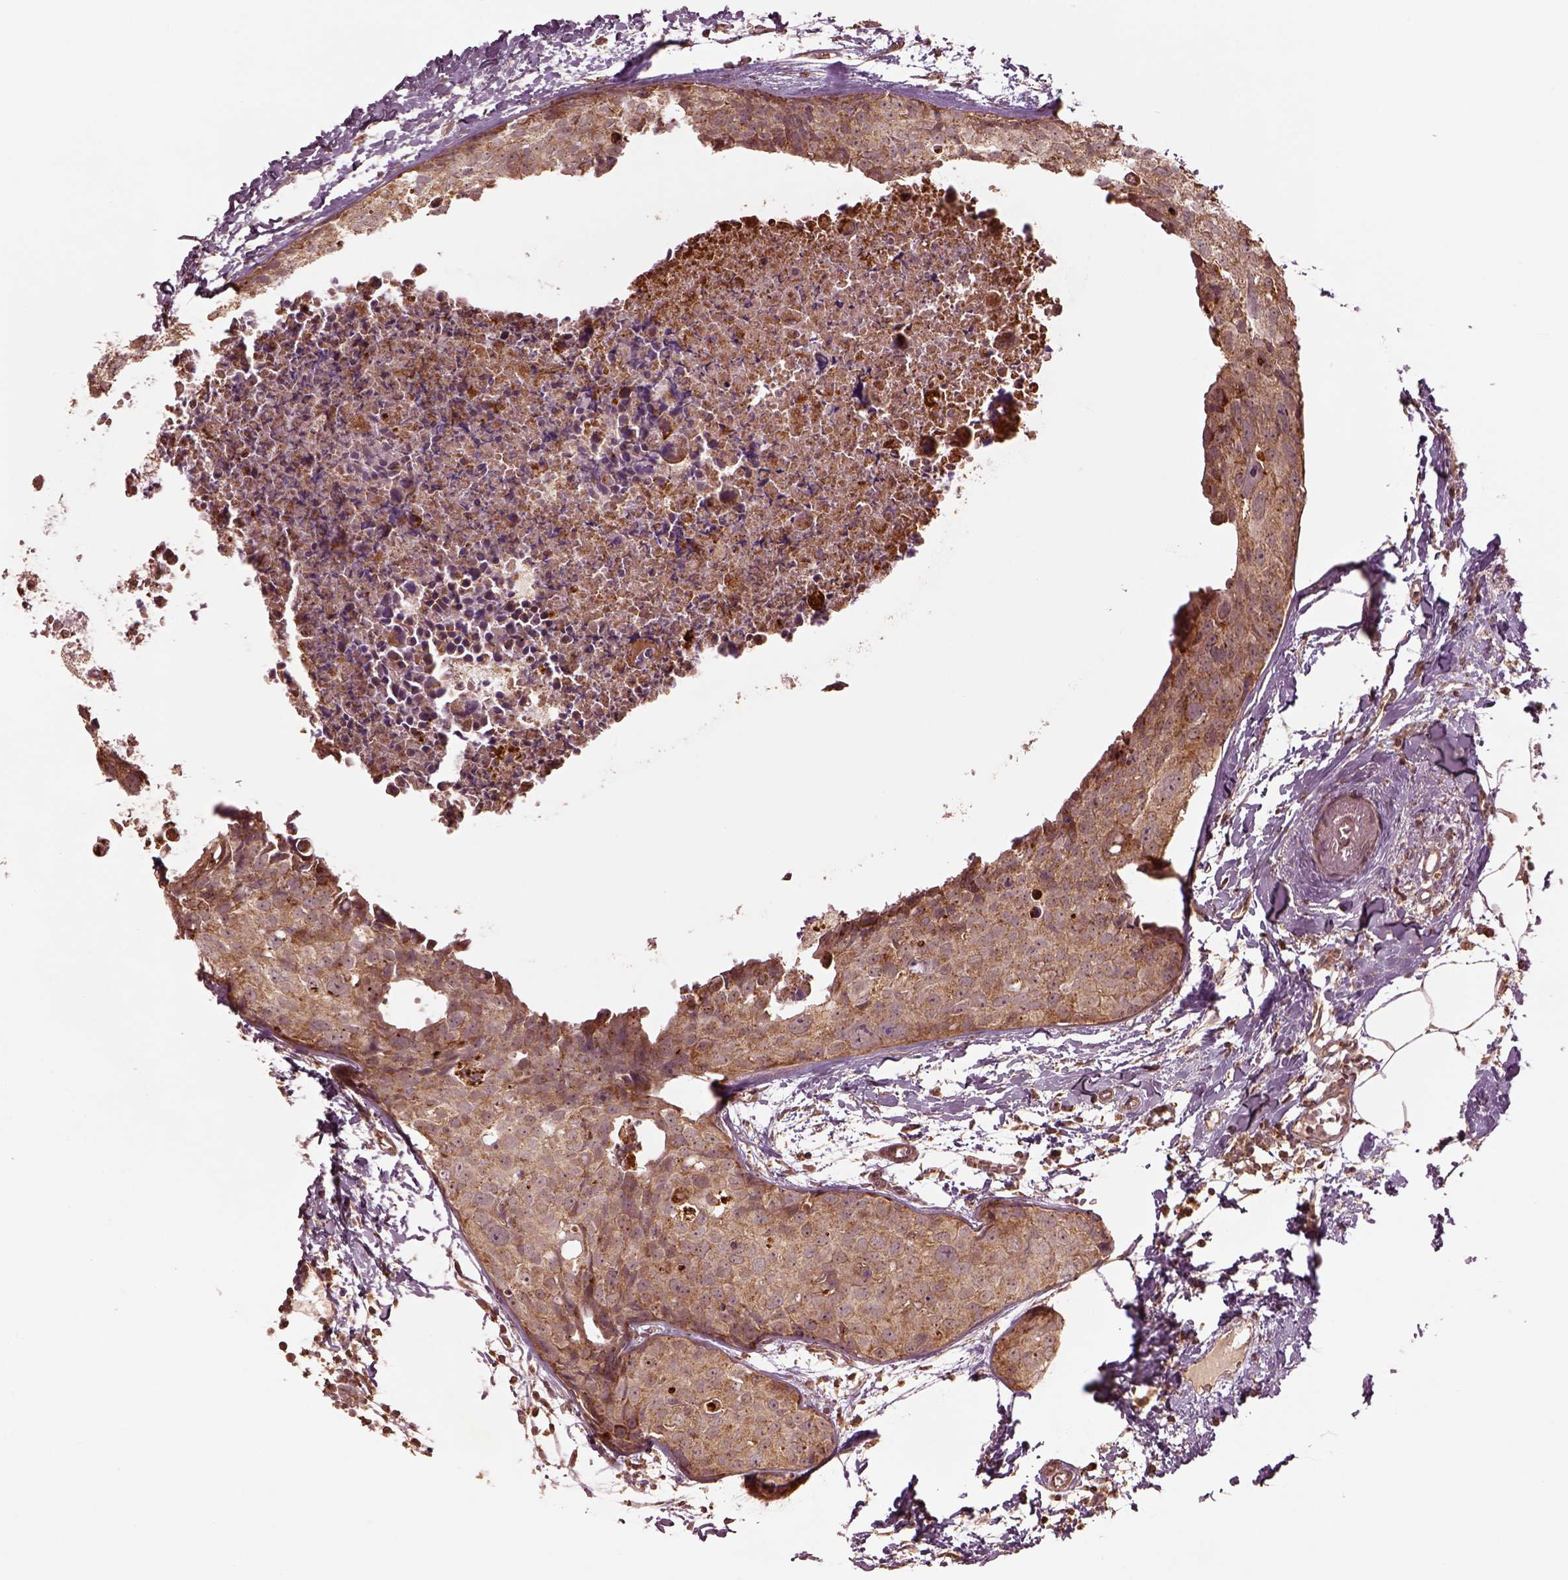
{"staining": {"intensity": "moderate", "quantity": ">75%", "location": "cytoplasmic/membranous"}, "tissue": "breast cancer", "cell_type": "Tumor cells", "image_type": "cancer", "snomed": [{"axis": "morphology", "description": "Duct carcinoma"}, {"axis": "topography", "description": "Breast"}], "caption": "A brown stain labels moderate cytoplasmic/membranous staining of a protein in breast cancer tumor cells.", "gene": "SEL1L3", "patient": {"sex": "female", "age": 38}}